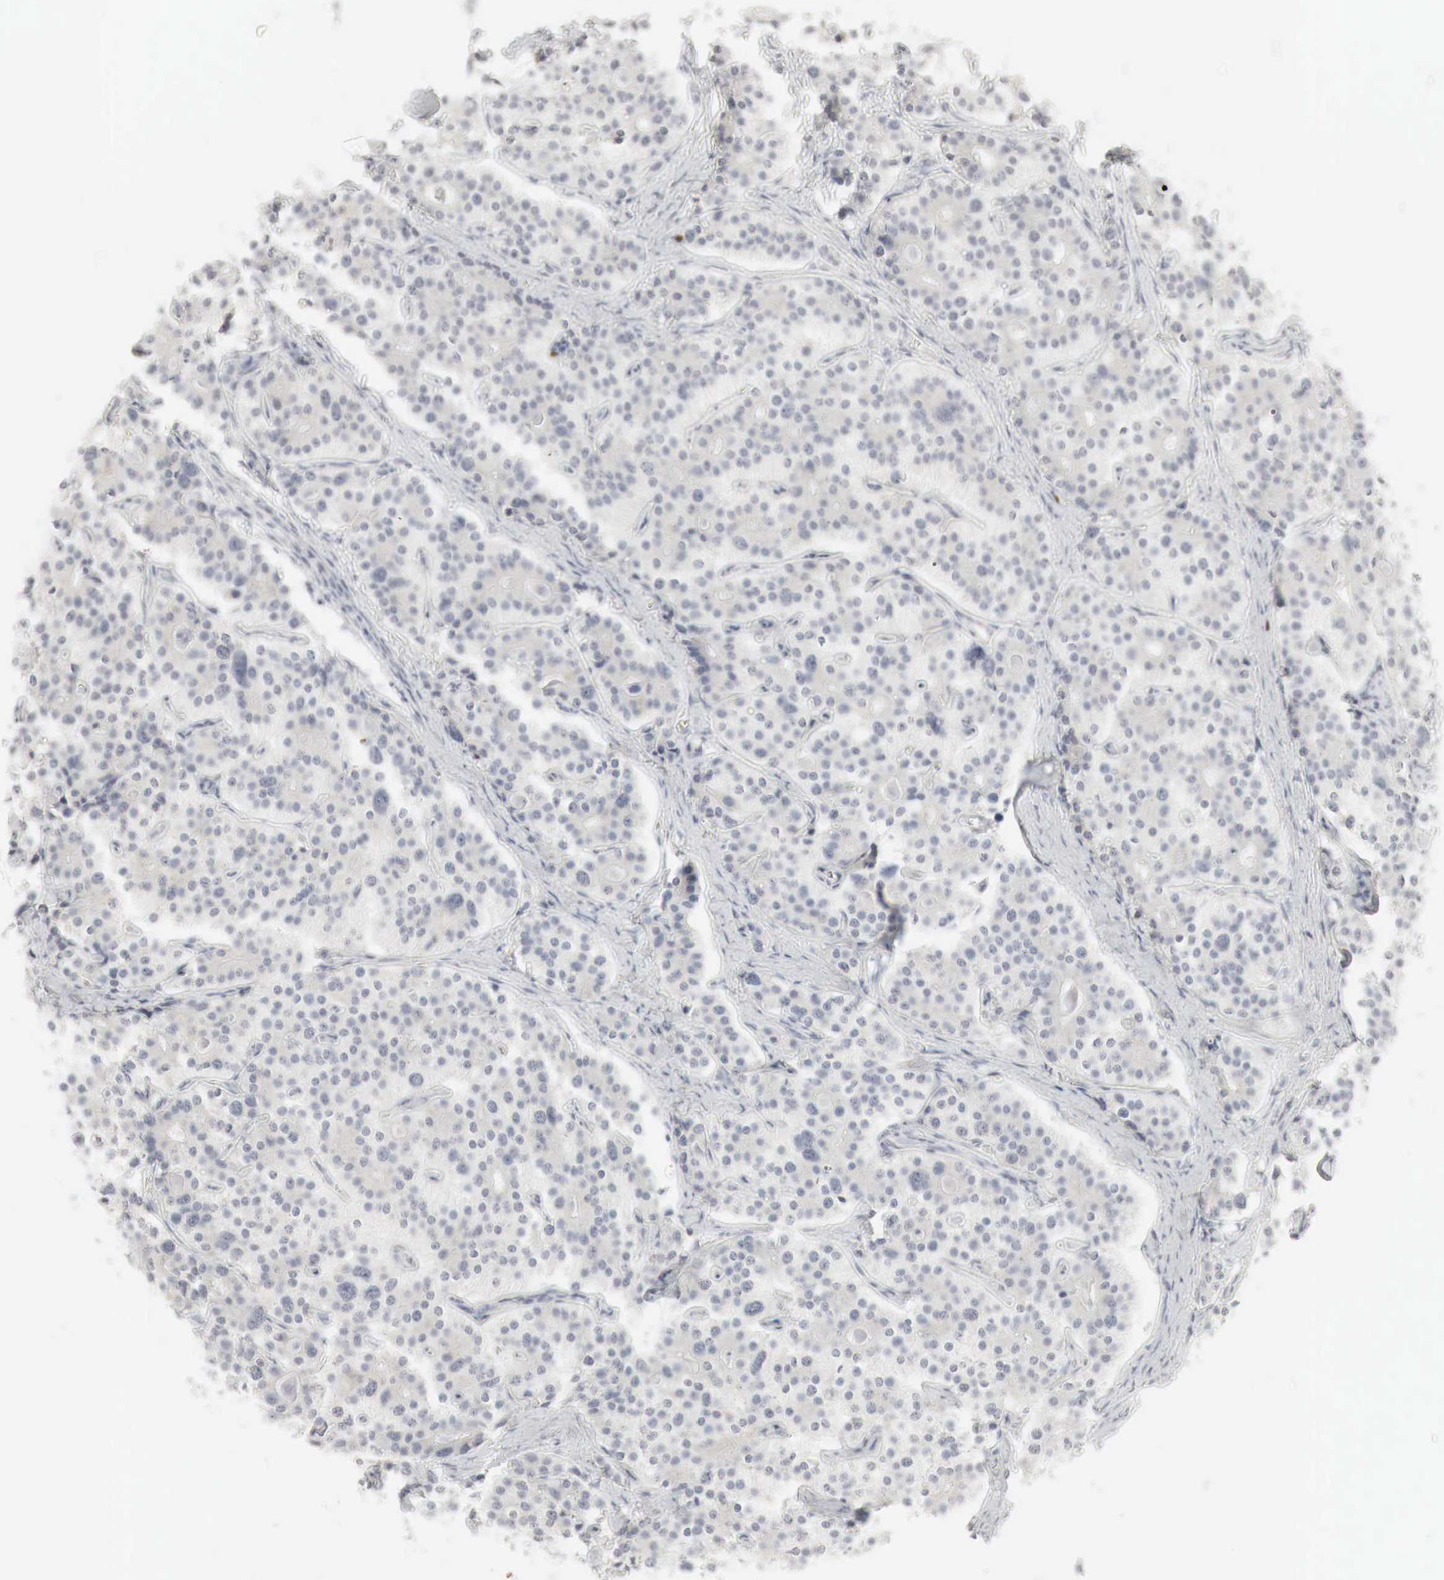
{"staining": {"intensity": "negative", "quantity": "none", "location": "none"}, "tissue": "carcinoid", "cell_type": "Tumor cells", "image_type": "cancer", "snomed": [{"axis": "morphology", "description": "Carcinoid, malignant, NOS"}, {"axis": "topography", "description": "Small intestine"}], "caption": "Photomicrograph shows no protein positivity in tumor cells of malignant carcinoid tissue. (IHC, brightfield microscopy, high magnification).", "gene": "TP63", "patient": {"sex": "male", "age": 63}}